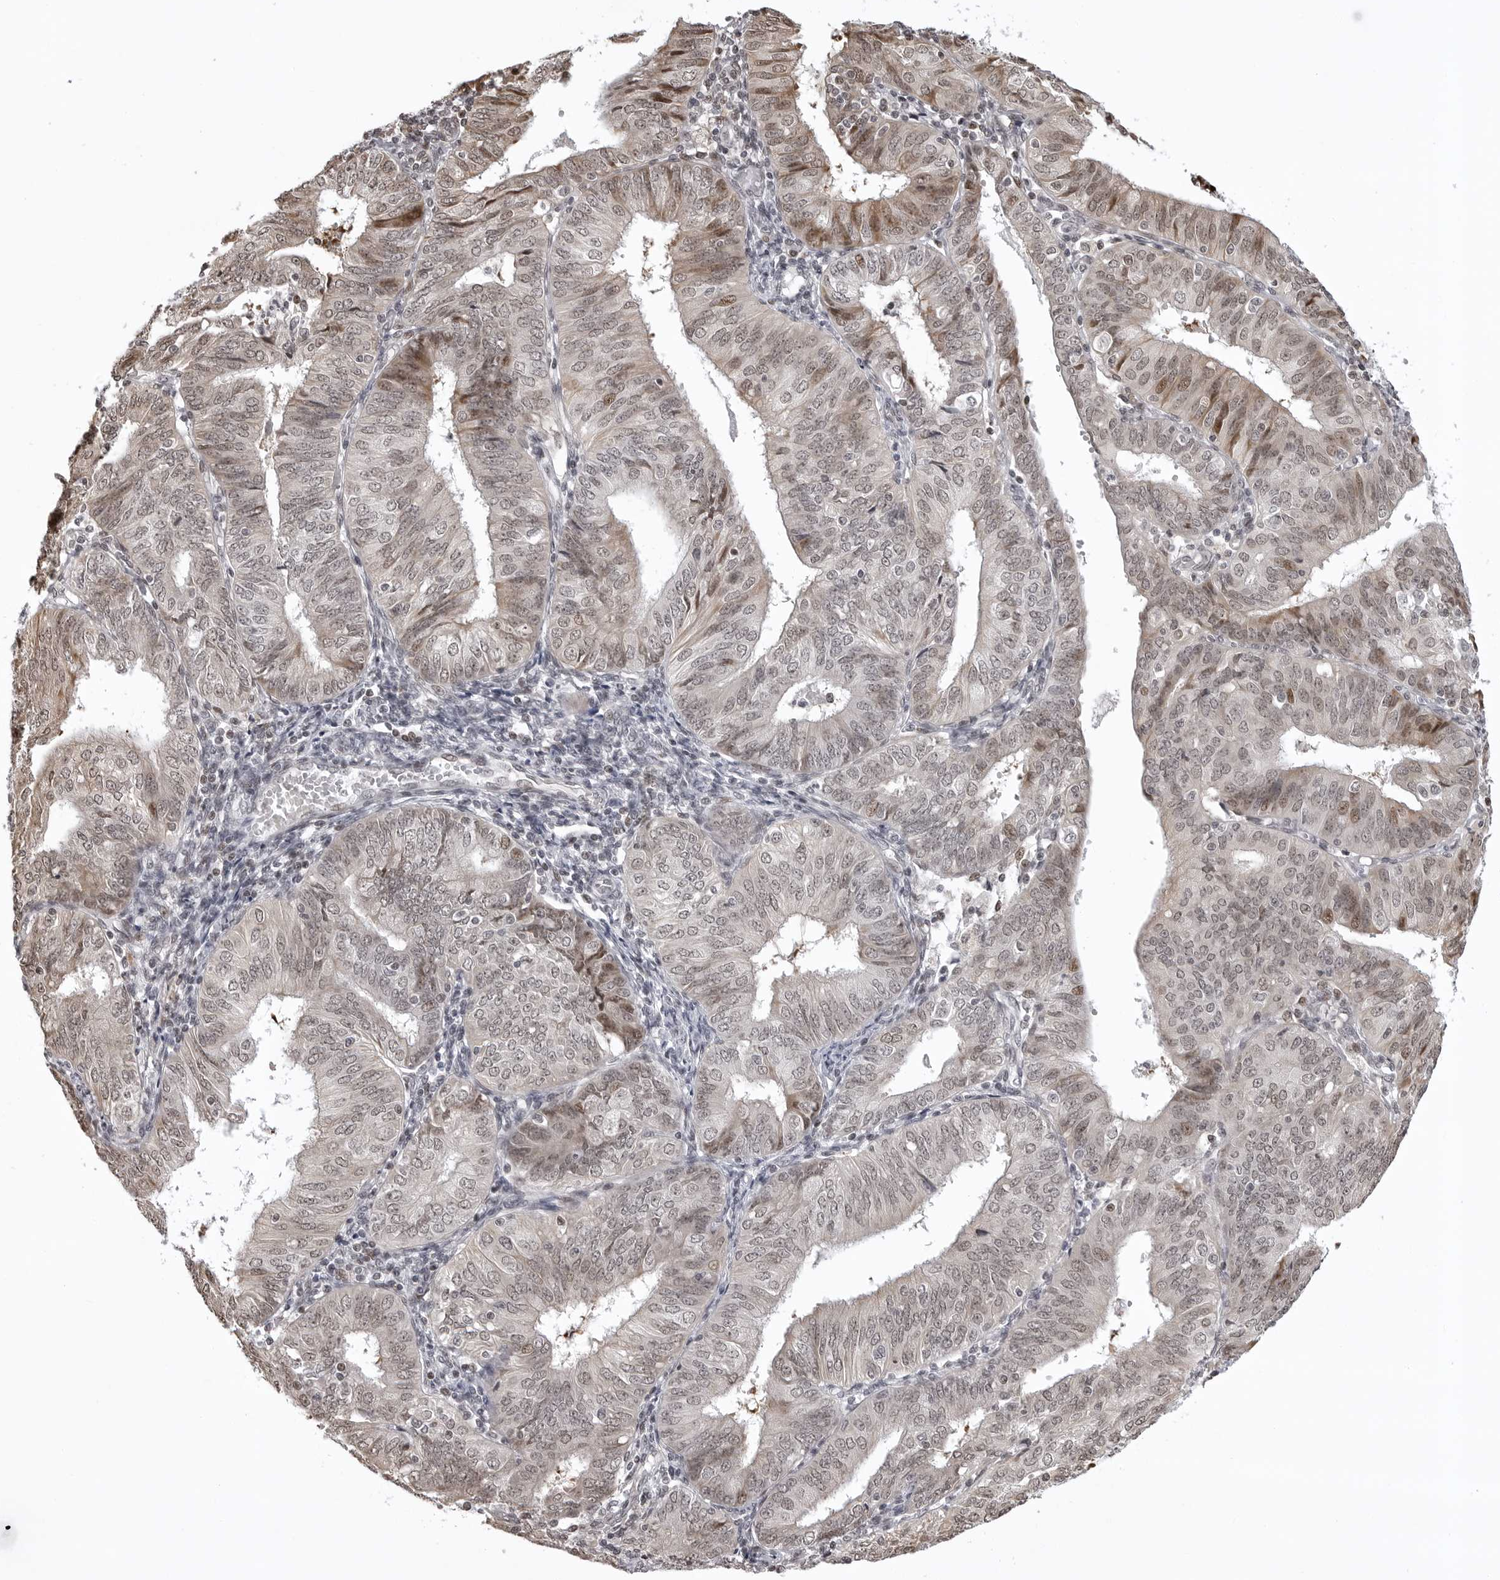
{"staining": {"intensity": "moderate", "quantity": "<25%", "location": "cytoplasmic/membranous,nuclear"}, "tissue": "endometrial cancer", "cell_type": "Tumor cells", "image_type": "cancer", "snomed": [{"axis": "morphology", "description": "Adenocarcinoma, NOS"}, {"axis": "topography", "description": "Endometrium"}], "caption": "Protein staining by immunohistochemistry (IHC) demonstrates moderate cytoplasmic/membranous and nuclear expression in approximately <25% of tumor cells in endometrial cancer.", "gene": "PHF3", "patient": {"sex": "female", "age": 58}}